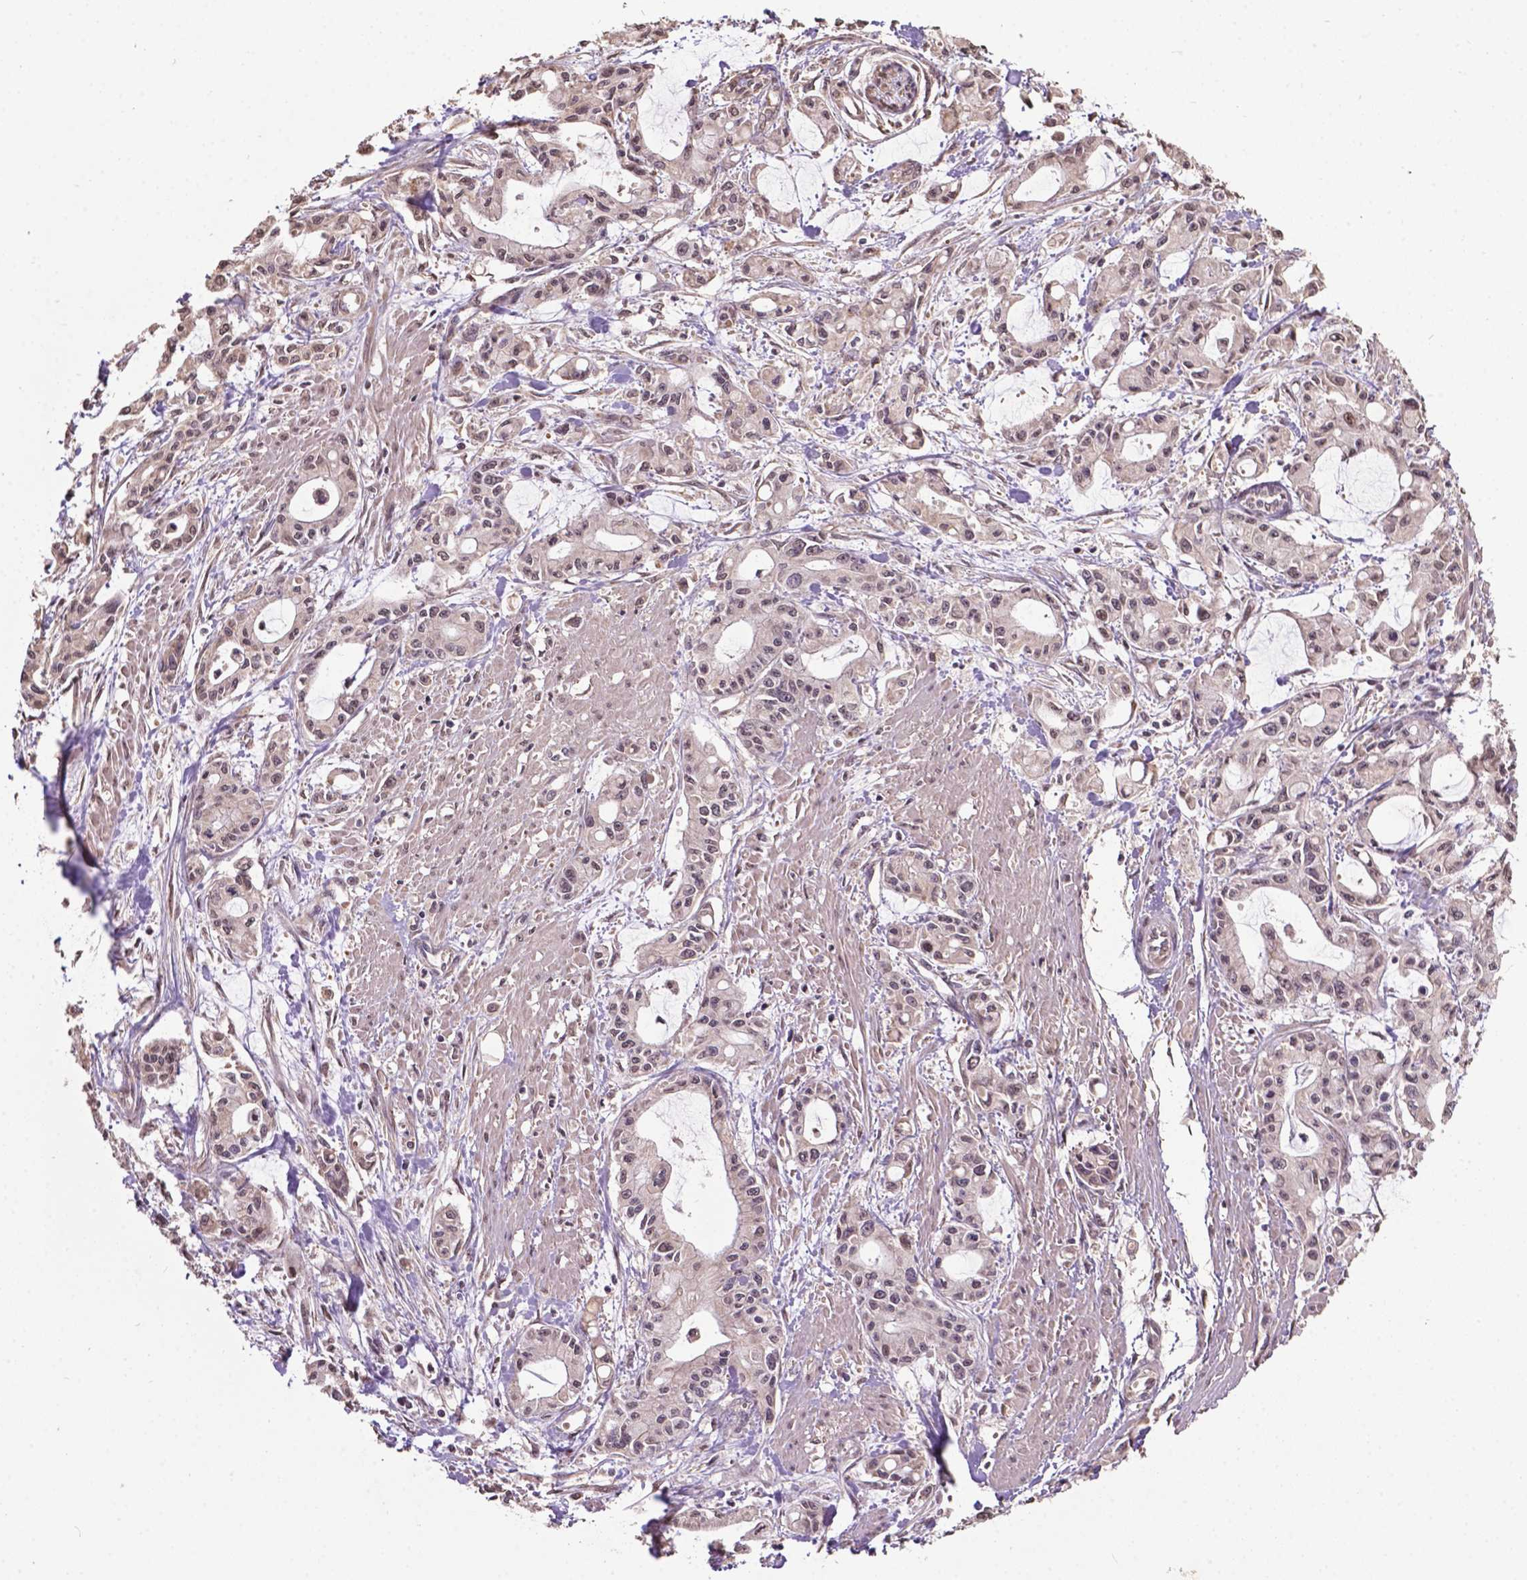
{"staining": {"intensity": "negative", "quantity": "none", "location": "none"}, "tissue": "pancreatic cancer", "cell_type": "Tumor cells", "image_type": "cancer", "snomed": [{"axis": "morphology", "description": "Adenocarcinoma, NOS"}, {"axis": "topography", "description": "Pancreas"}], "caption": "The immunohistochemistry (IHC) histopathology image has no significant staining in tumor cells of pancreatic cancer tissue. (Immunohistochemistry (ihc), brightfield microscopy, high magnification).", "gene": "GLRA2", "patient": {"sex": "male", "age": 48}}